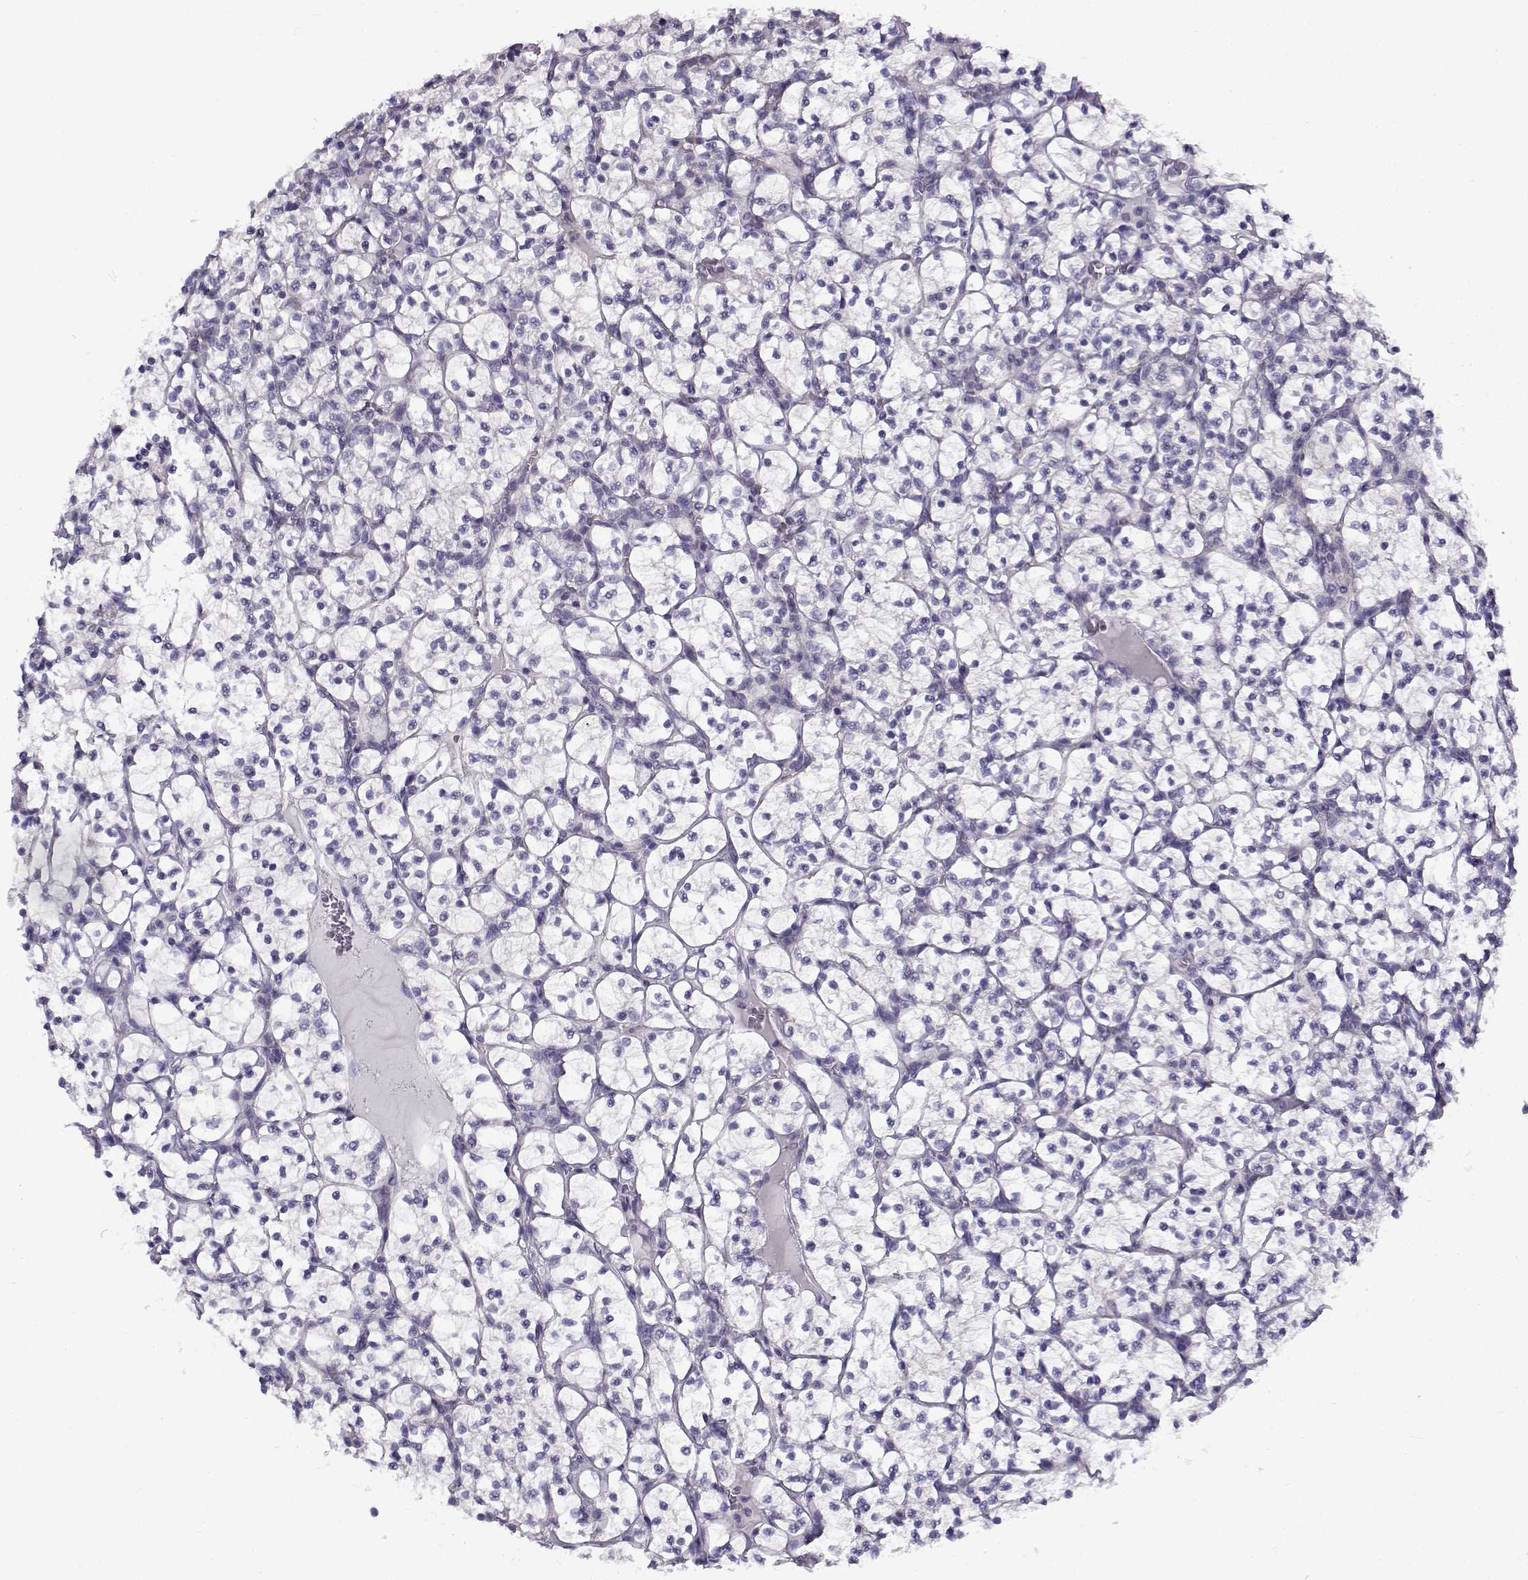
{"staining": {"intensity": "negative", "quantity": "none", "location": "none"}, "tissue": "renal cancer", "cell_type": "Tumor cells", "image_type": "cancer", "snomed": [{"axis": "morphology", "description": "Adenocarcinoma, NOS"}, {"axis": "topography", "description": "Kidney"}], "caption": "An image of human renal cancer is negative for staining in tumor cells.", "gene": "FEZF1", "patient": {"sex": "female", "age": 89}}